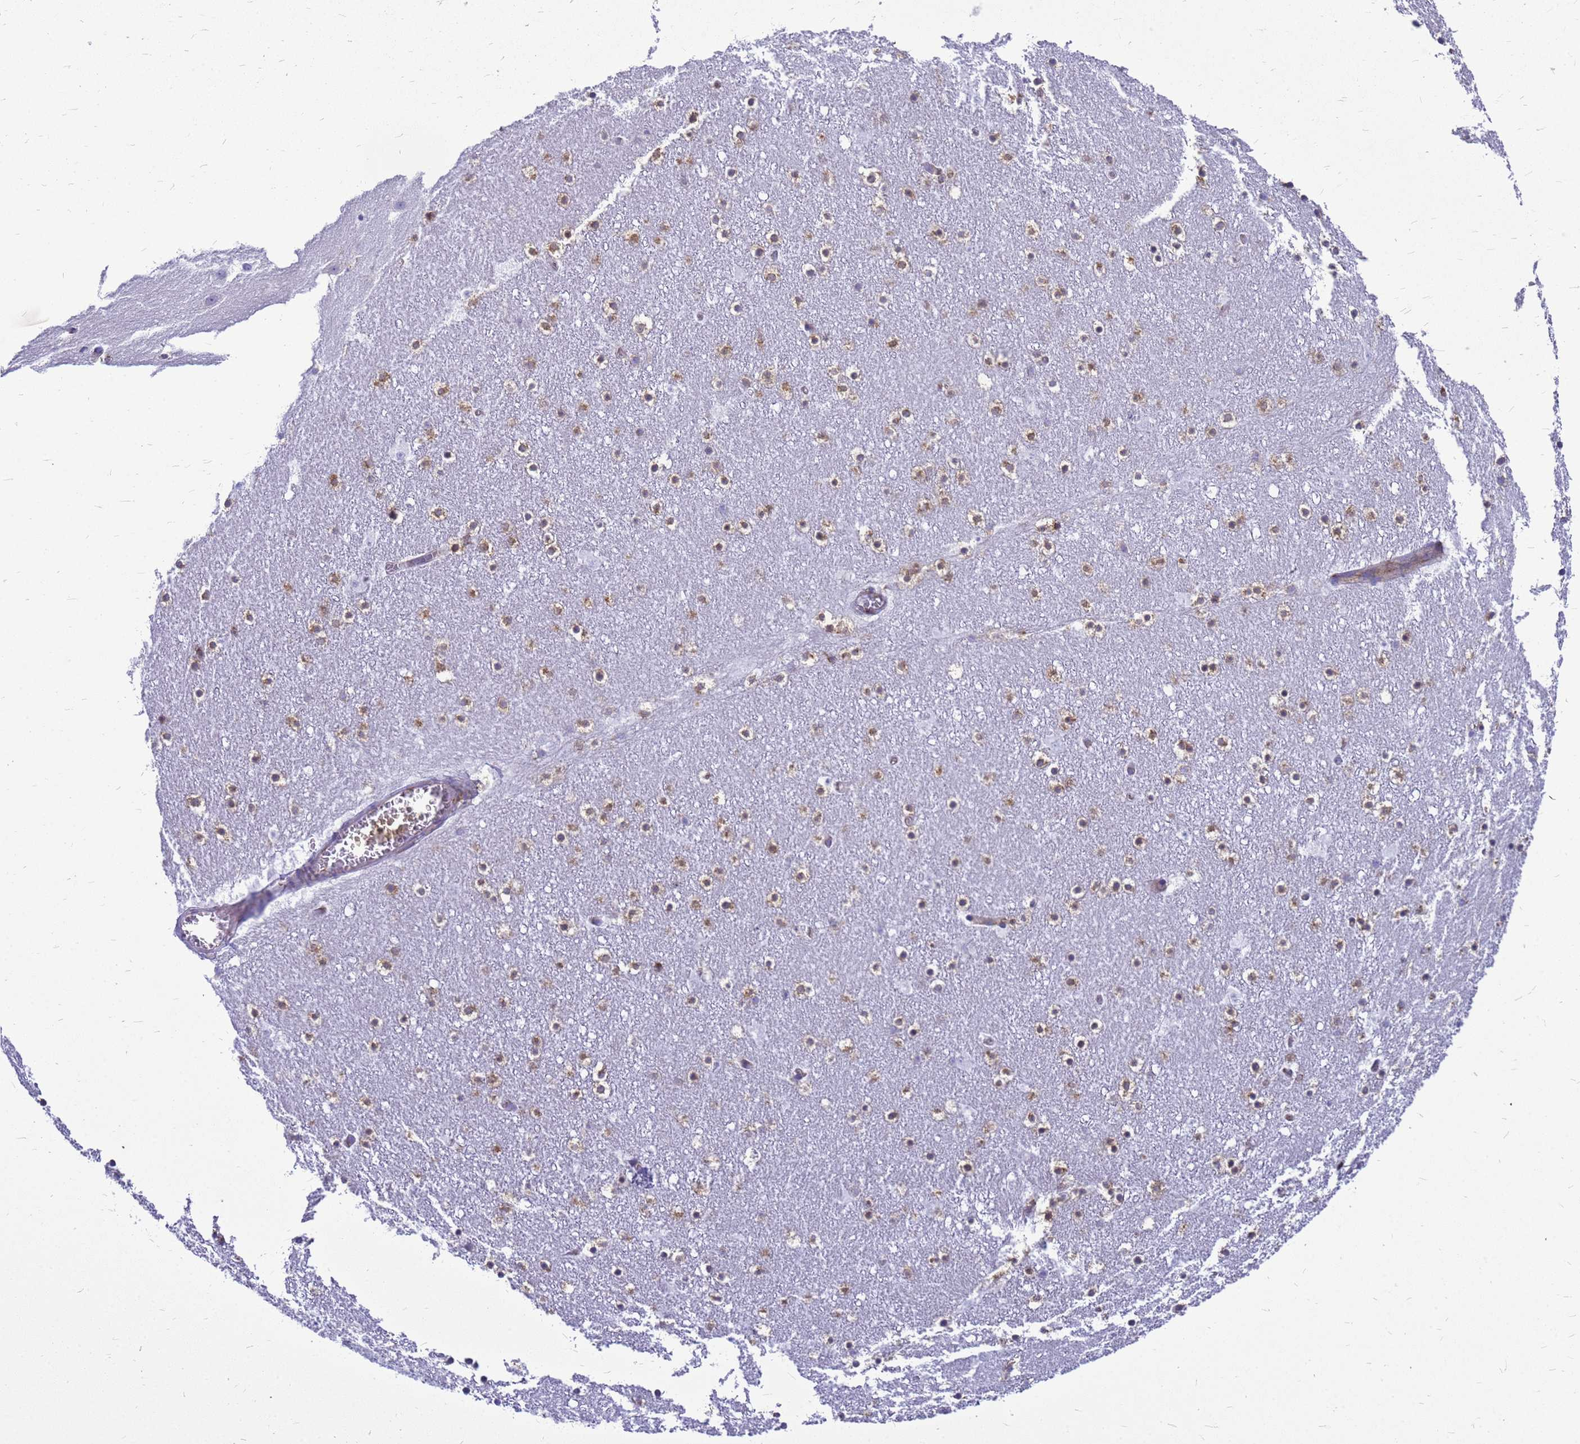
{"staining": {"intensity": "moderate", "quantity": "25%-75%", "location": "cytoplasmic/membranous"}, "tissue": "caudate", "cell_type": "Glial cells", "image_type": "normal", "snomed": [{"axis": "morphology", "description": "Normal tissue, NOS"}, {"axis": "topography", "description": "Lateral ventricle wall"}], "caption": "About 25%-75% of glial cells in benign caudate show moderate cytoplasmic/membranous protein expression as visualized by brown immunohistochemical staining.", "gene": "EEF1D", "patient": {"sex": "male", "age": 45}}